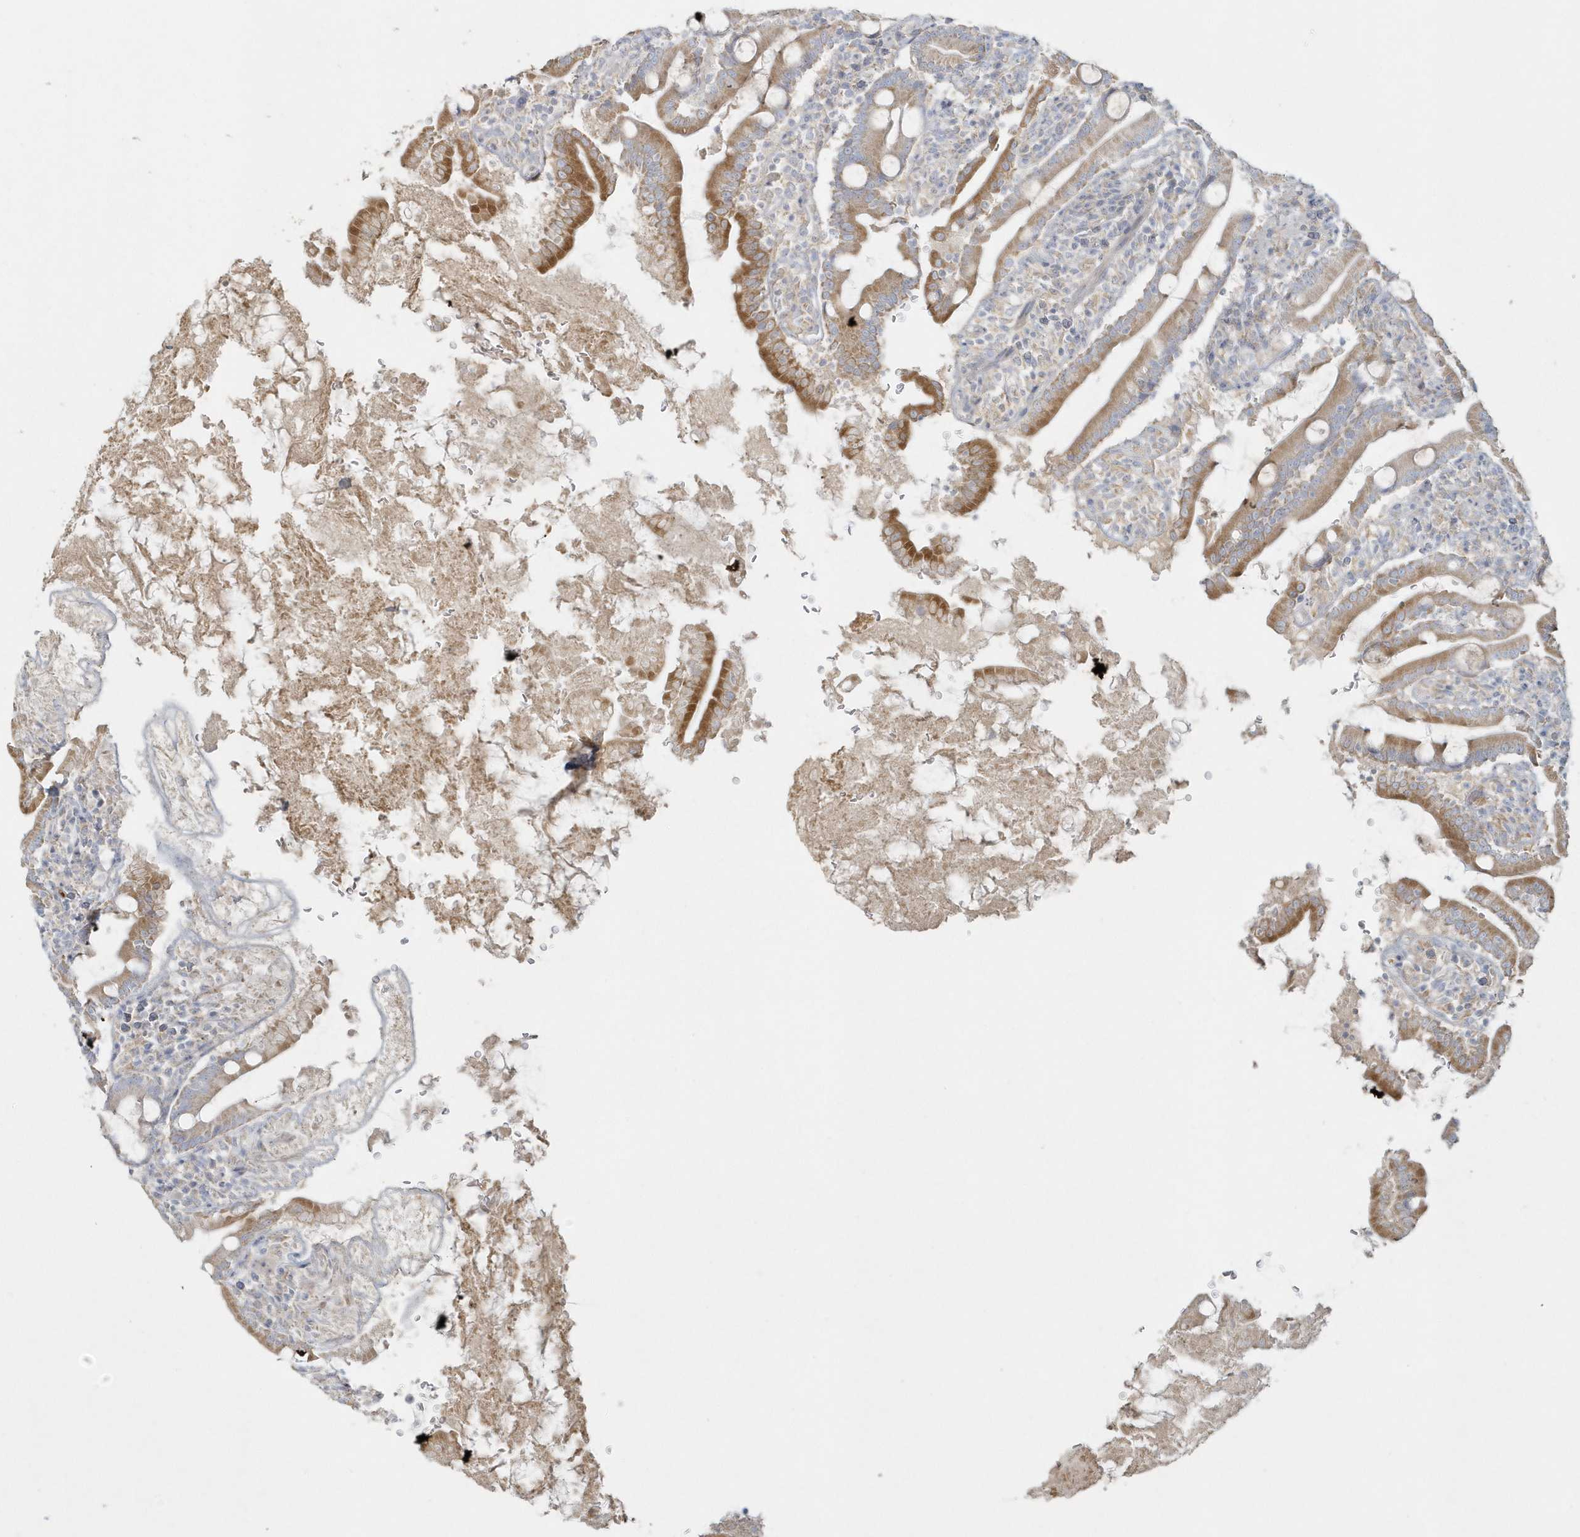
{"staining": {"intensity": "moderate", "quantity": "25%-75%", "location": "cytoplasmic/membranous"}, "tissue": "duodenum", "cell_type": "Glandular cells", "image_type": "normal", "snomed": [{"axis": "morphology", "description": "Normal tissue, NOS"}, {"axis": "topography", "description": "Duodenum"}], "caption": "Protein staining shows moderate cytoplasmic/membranous positivity in approximately 25%-75% of glandular cells in unremarkable duodenum.", "gene": "BLTP3A", "patient": {"sex": "male", "age": 35}}